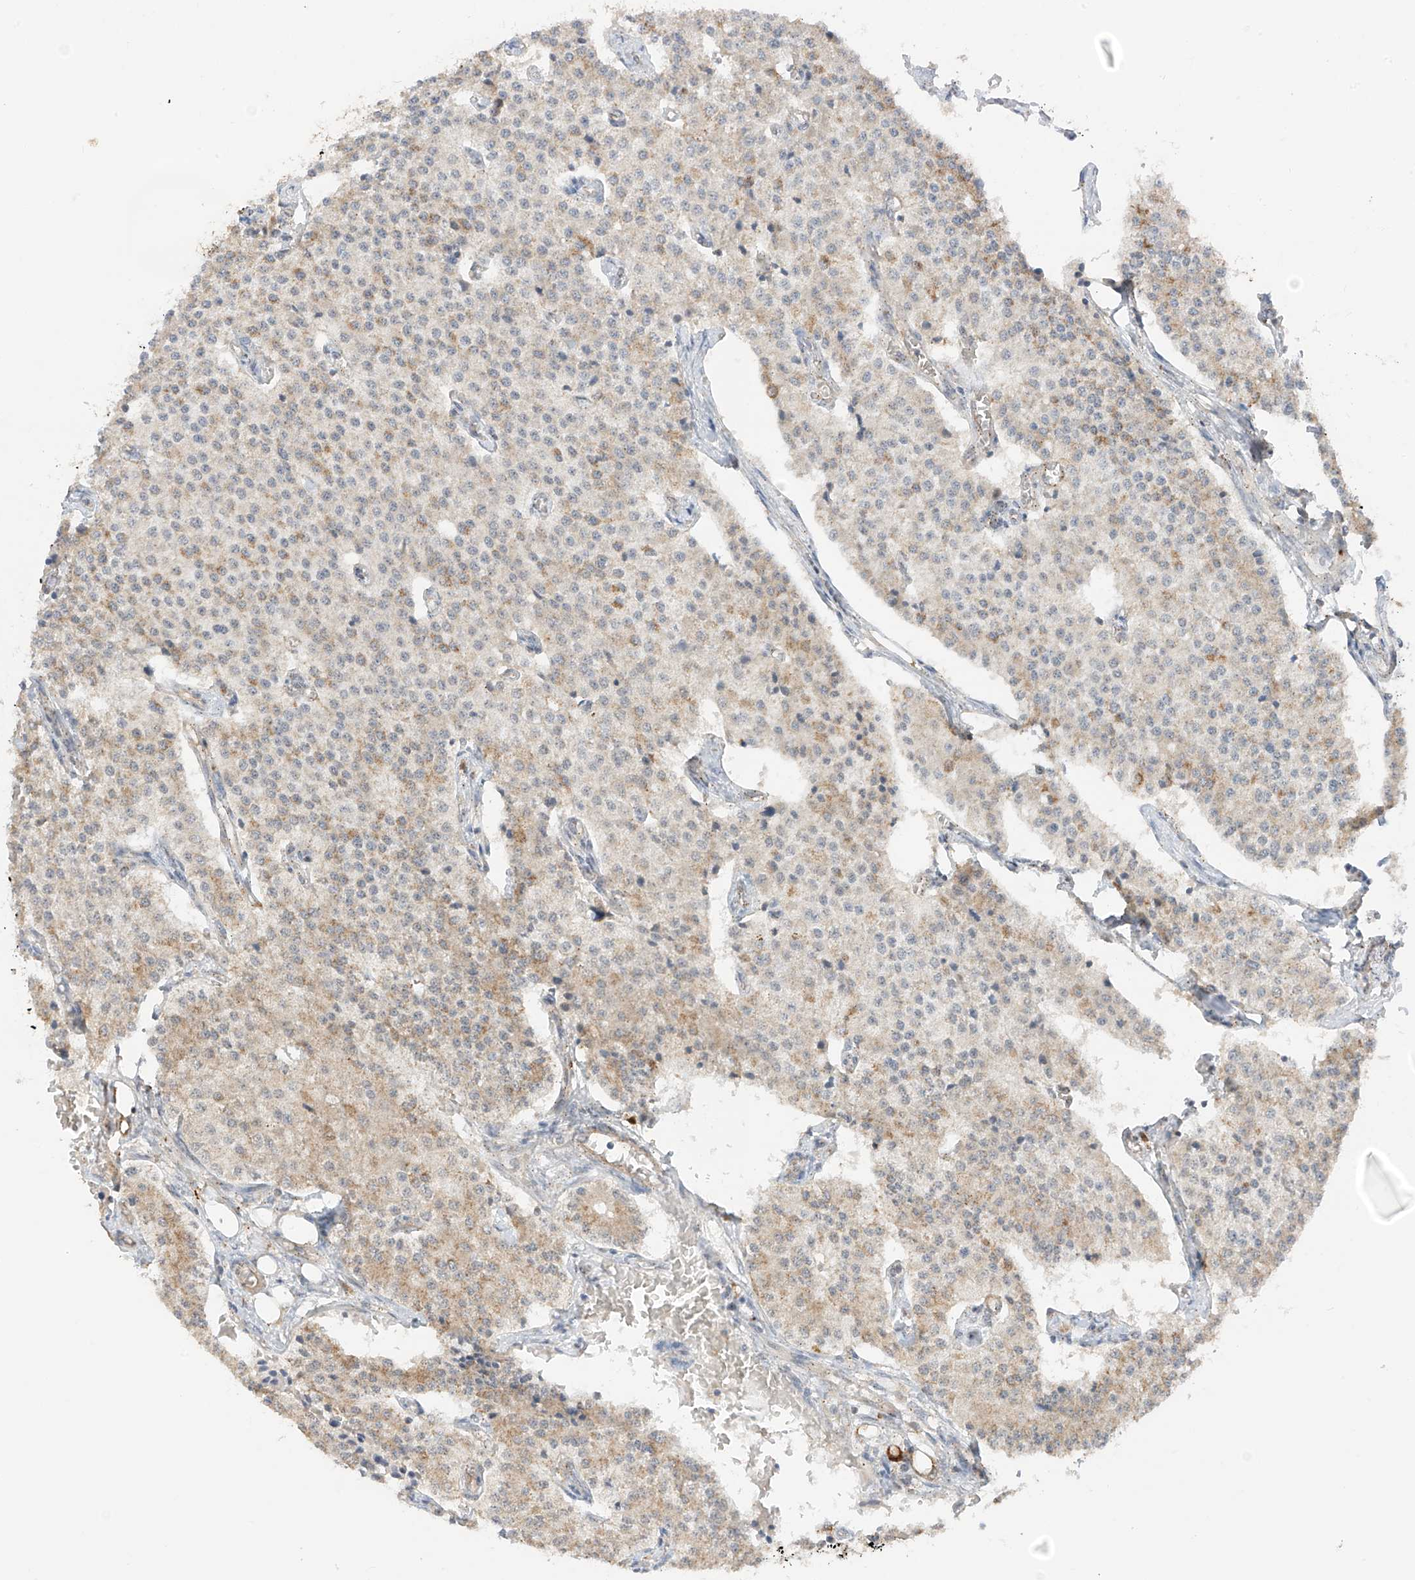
{"staining": {"intensity": "moderate", "quantity": "25%-75%", "location": "cytoplasmic/membranous"}, "tissue": "carcinoid", "cell_type": "Tumor cells", "image_type": "cancer", "snomed": [{"axis": "morphology", "description": "Carcinoid, malignant, NOS"}, {"axis": "topography", "description": "Colon"}], "caption": "There is medium levels of moderate cytoplasmic/membranous positivity in tumor cells of carcinoid, as demonstrated by immunohistochemical staining (brown color).", "gene": "N4BP3", "patient": {"sex": "female", "age": 52}}